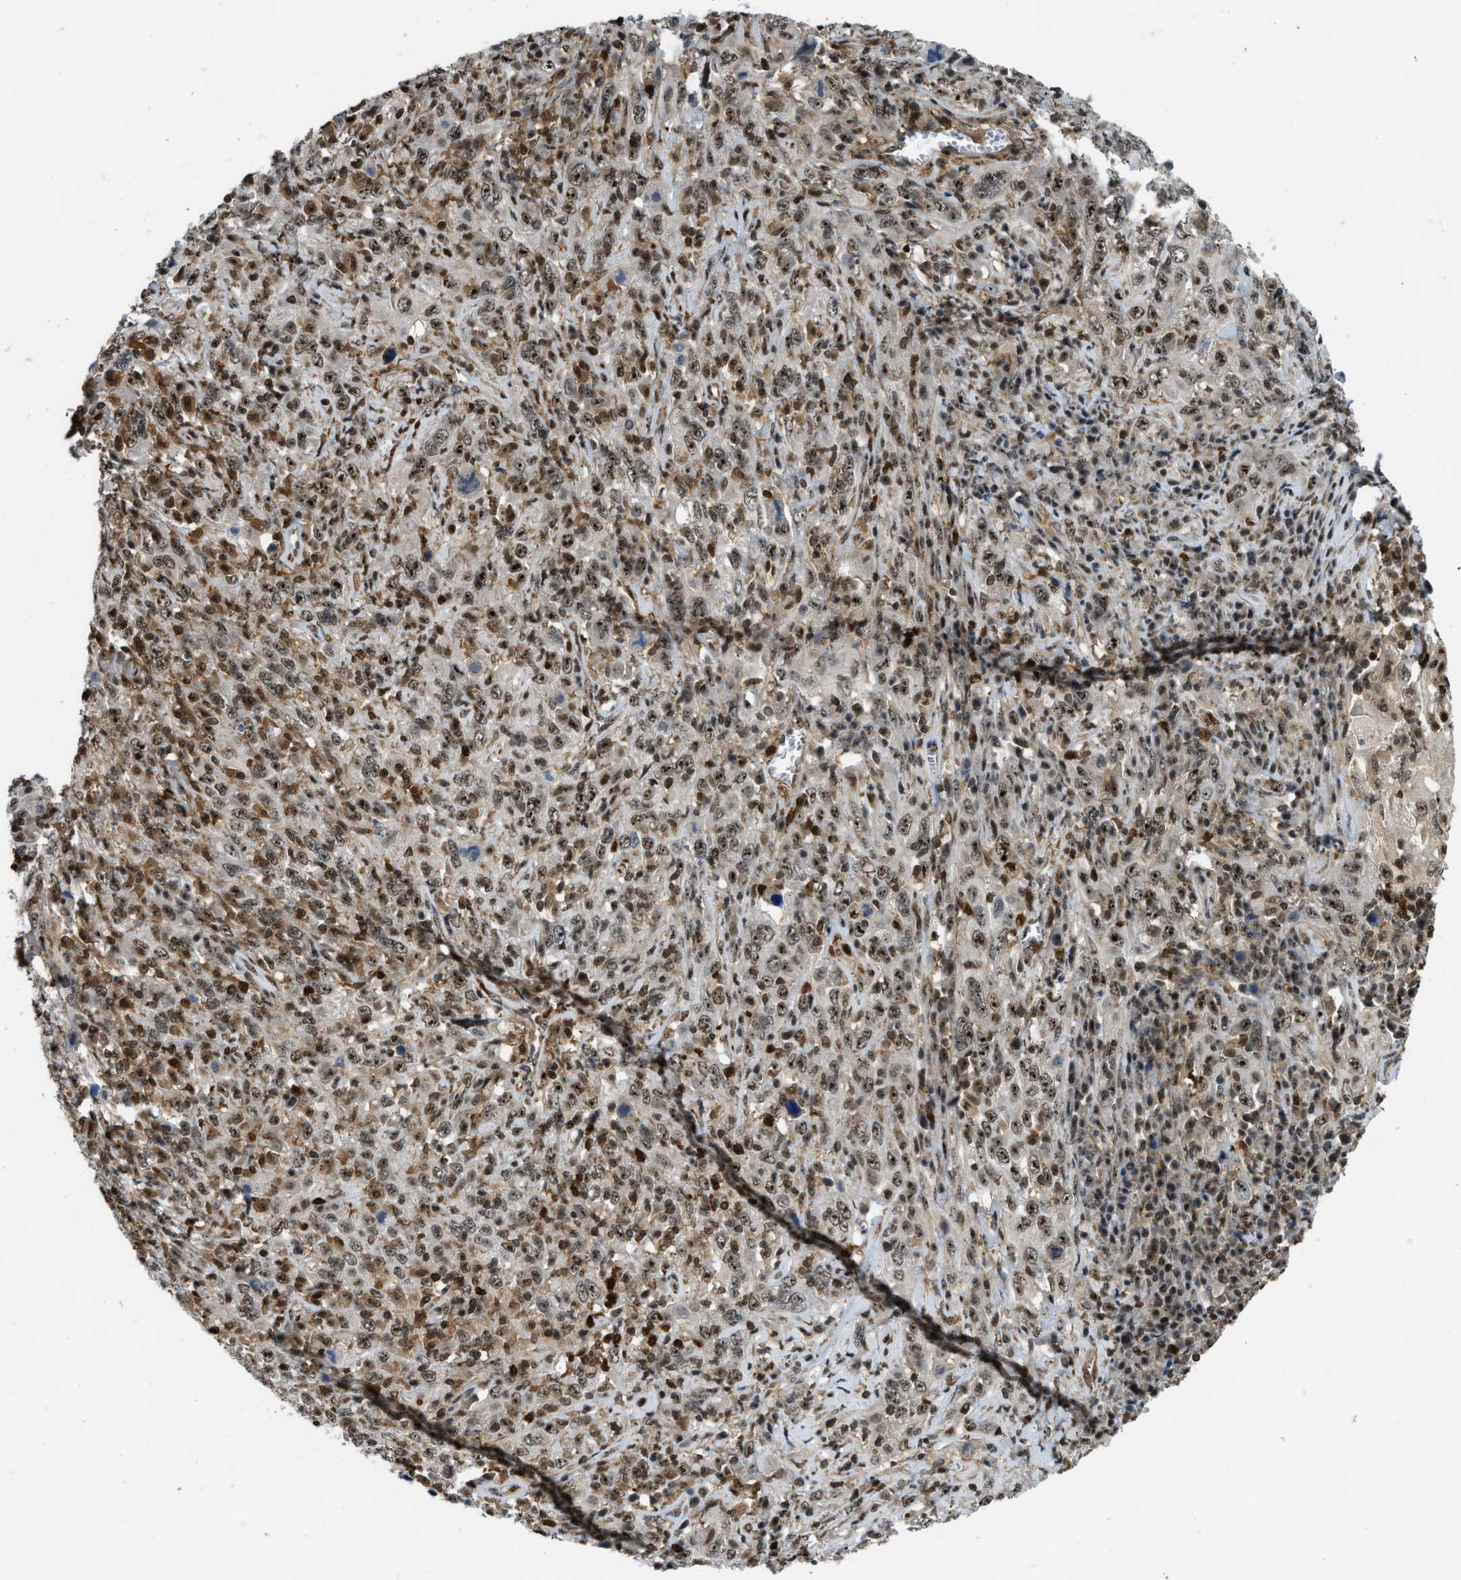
{"staining": {"intensity": "moderate", "quantity": ">75%", "location": "nuclear"}, "tissue": "cervical cancer", "cell_type": "Tumor cells", "image_type": "cancer", "snomed": [{"axis": "morphology", "description": "Squamous cell carcinoma, NOS"}, {"axis": "topography", "description": "Cervix"}], "caption": "Immunohistochemical staining of squamous cell carcinoma (cervical) exhibits medium levels of moderate nuclear expression in about >75% of tumor cells. Immunohistochemistry (ihc) stains the protein of interest in brown and the nuclei are stained blue.", "gene": "E2F1", "patient": {"sex": "female", "age": 46}}